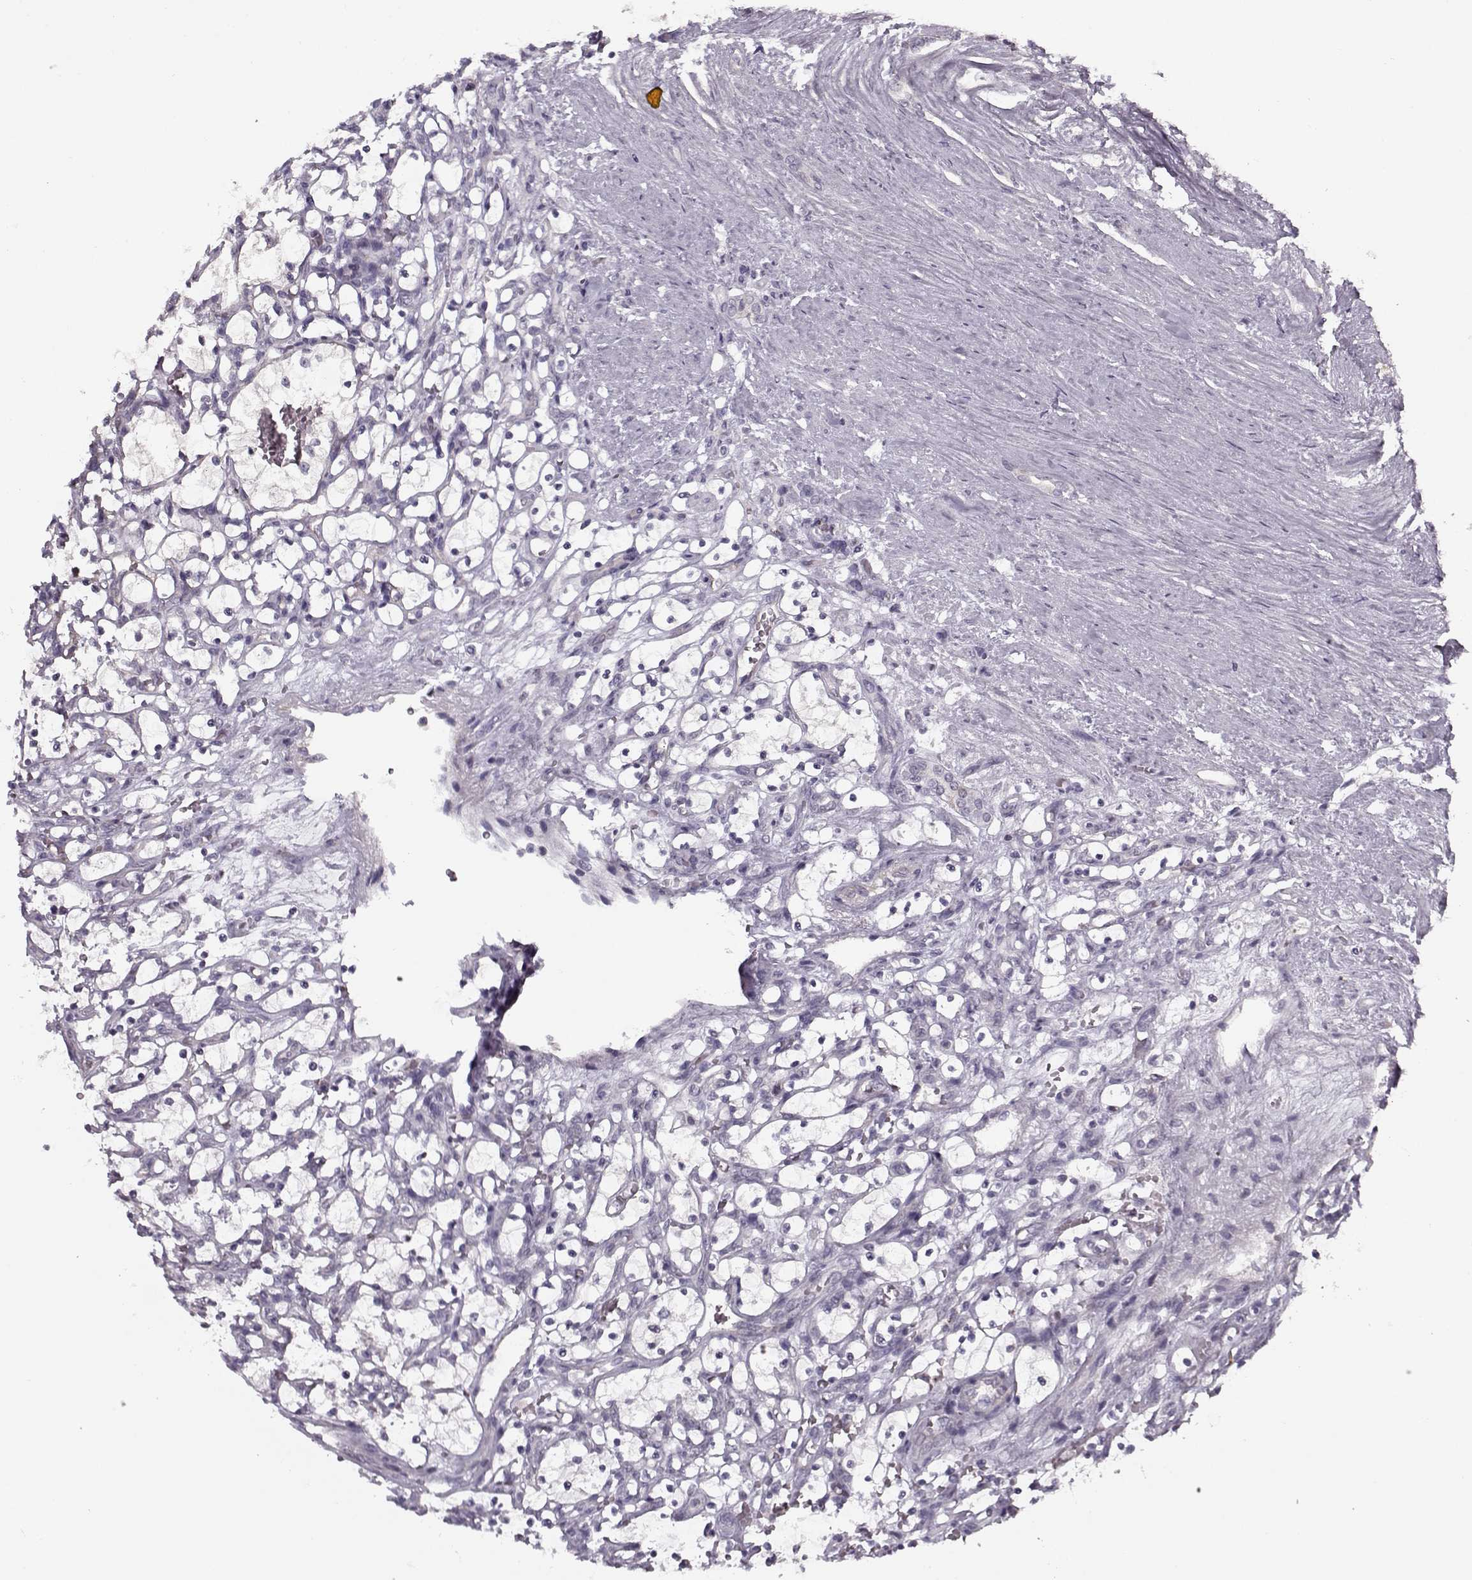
{"staining": {"intensity": "negative", "quantity": "none", "location": "none"}, "tissue": "renal cancer", "cell_type": "Tumor cells", "image_type": "cancer", "snomed": [{"axis": "morphology", "description": "Adenocarcinoma, NOS"}, {"axis": "topography", "description": "Kidney"}], "caption": "Immunohistochemistry of human renal adenocarcinoma shows no expression in tumor cells.", "gene": "ACOT11", "patient": {"sex": "female", "age": 69}}